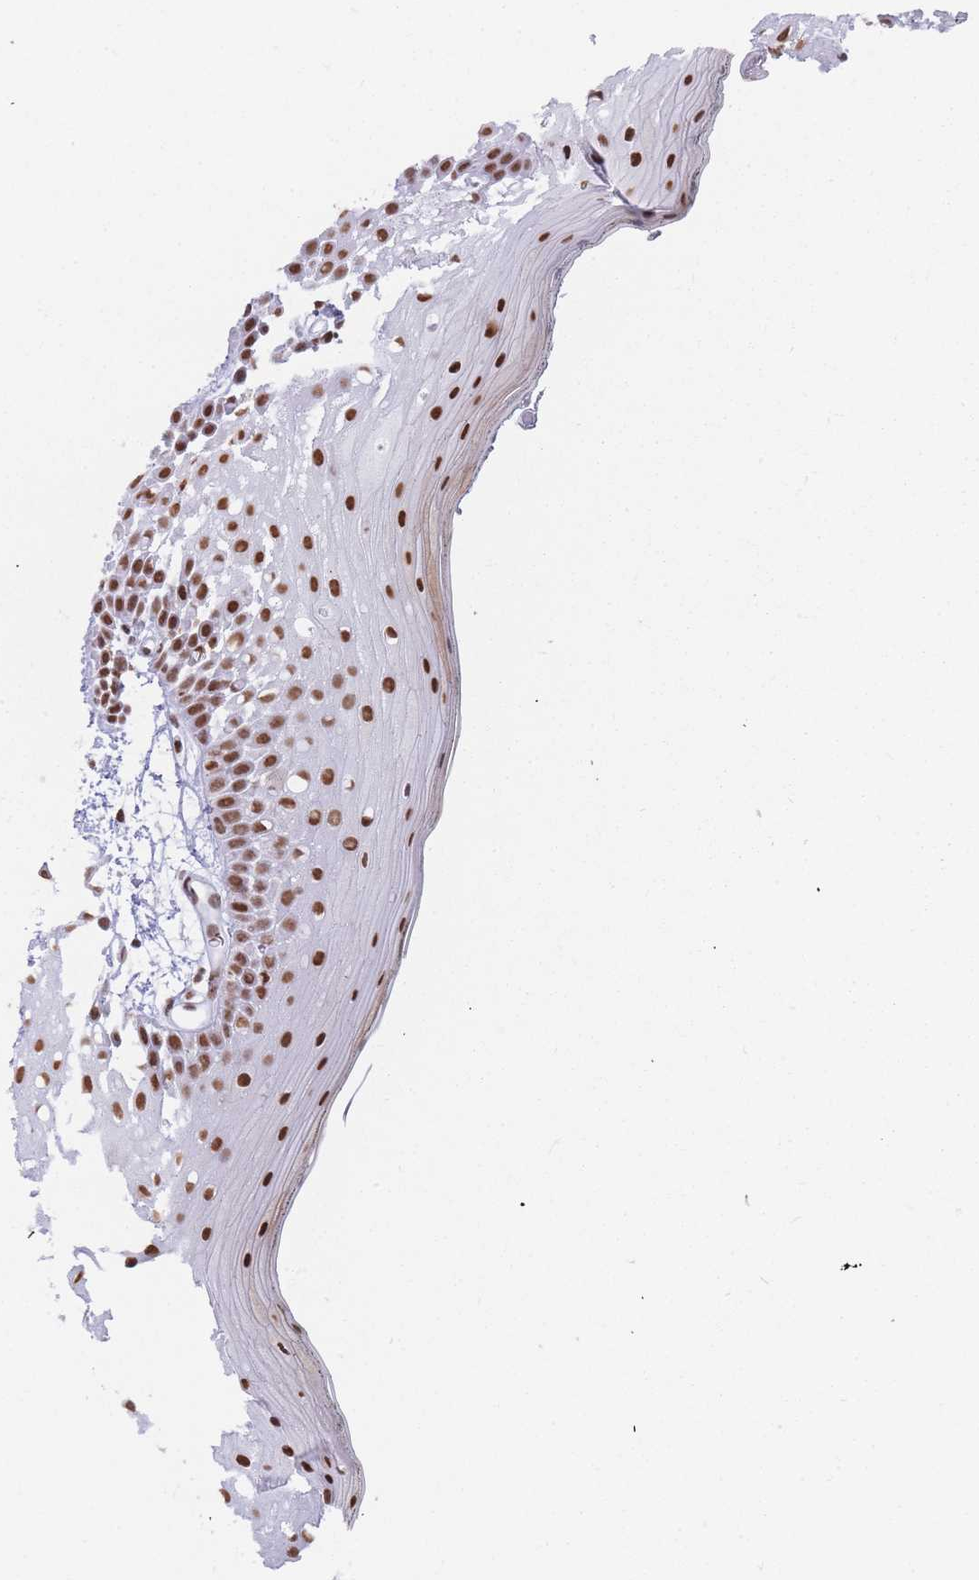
{"staining": {"intensity": "strong", "quantity": ">75%", "location": "nuclear"}, "tissue": "oral mucosa", "cell_type": "Squamous epithelial cells", "image_type": "normal", "snomed": [{"axis": "morphology", "description": "Normal tissue, NOS"}, {"axis": "topography", "description": "Oral tissue"}, {"axis": "topography", "description": "Tounge, NOS"}], "caption": "High-magnification brightfield microscopy of benign oral mucosa stained with DAB (brown) and counterstained with hematoxylin (blue). squamous epithelial cells exhibit strong nuclear expression is identified in about>75% of cells.", "gene": "HNRNPUL1", "patient": {"sex": "female", "age": 81}}